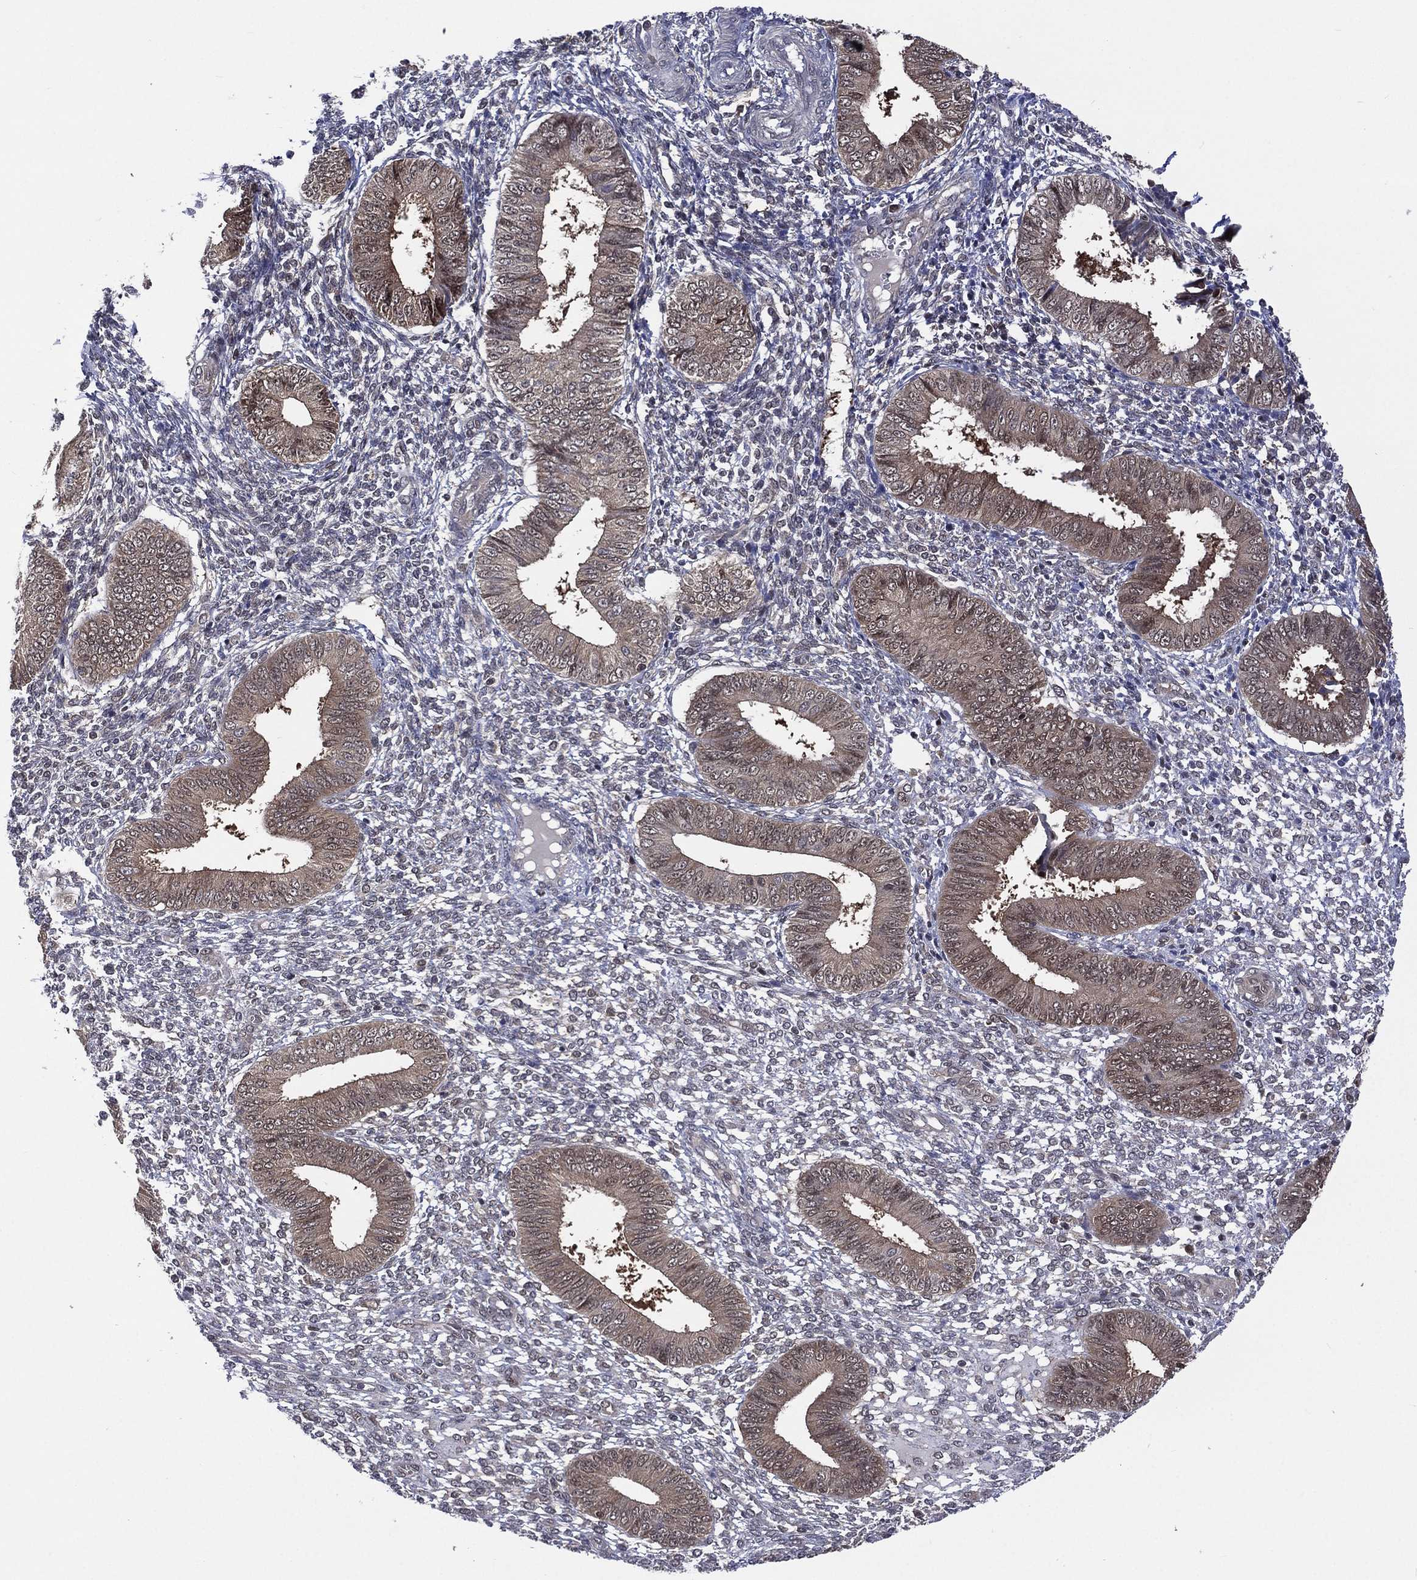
{"staining": {"intensity": "strong", "quantity": "<25%", "location": "nuclear"}, "tissue": "endometrium", "cell_type": "Cells in endometrial stroma", "image_type": "normal", "snomed": [{"axis": "morphology", "description": "Normal tissue, NOS"}, {"axis": "topography", "description": "Endometrium"}], "caption": "Immunohistochemical staining of unremarkable endometrium exhibits medium levels of strong nuclear positivity in about <25% of cells in endometrial stroma. Using DAB (brown) and hematoxylin (blue) stains, captured at high magnification using brightfield microscopy.", "gene": "MTAP", "patient": {"sex": "female", "age": 42}}